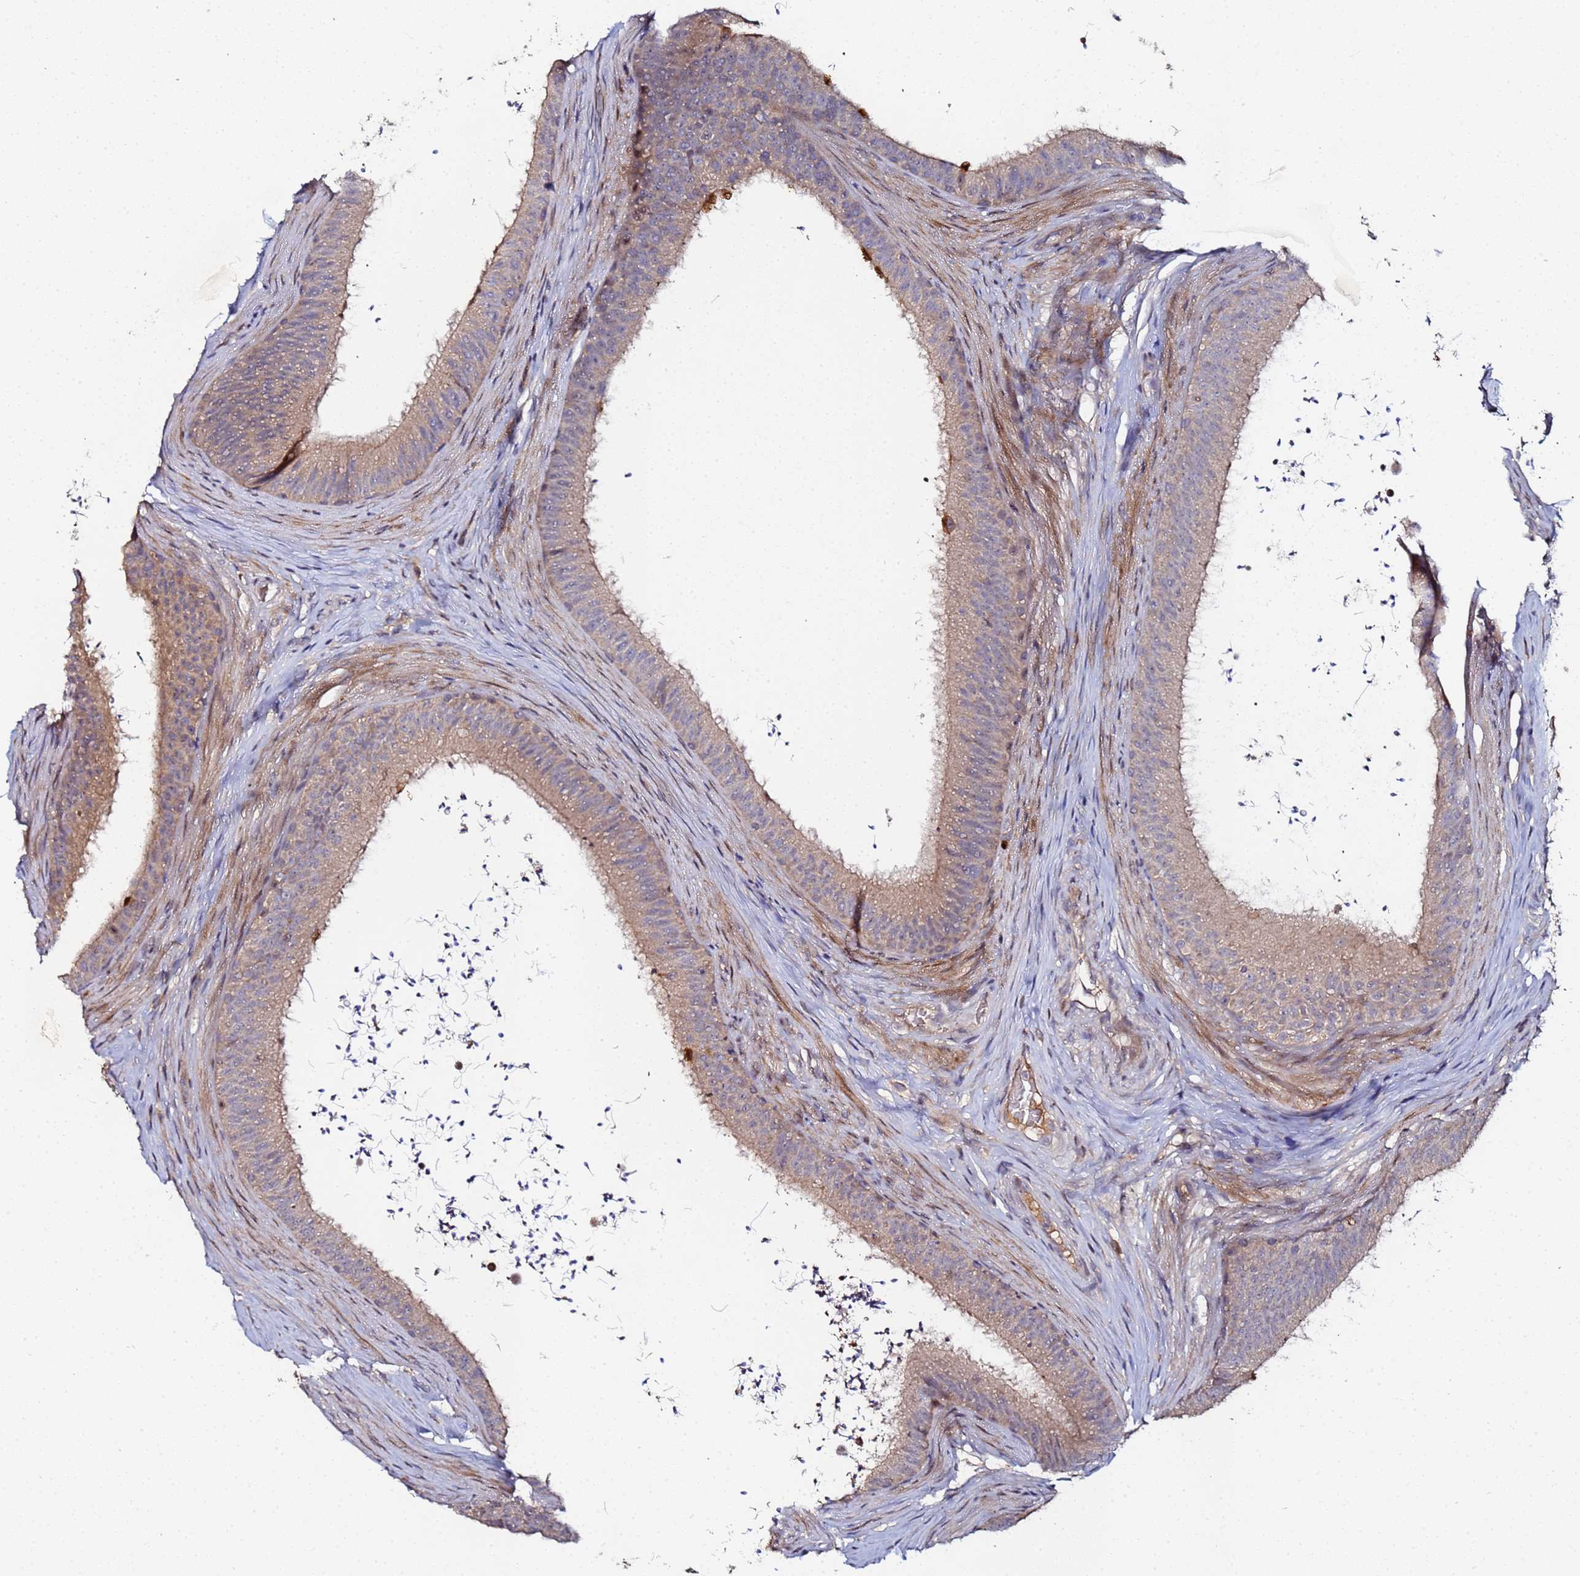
{"staining": {"intensity": "weak", "quantity": "25%-75%", "location": "cytoplasmic/membranous"}, "tissue": "epididymis", "cell_type": "Glandular cells", "image_type": "normal", "snomed": [{"axis": "morphology", "description": "Normal tissue, NOS"}, {"axis": "topography", "description": "Testis"}, {"axis": "topography", "description": "Epididymis"}], "caption": "Immunohistochemistry (DAB) staining of normal epididymis shows weak cytoplasmic/membranous protein positivity in about 25%-75% of glandular cells.", "gene": "OSER1", "patient": {"sex": "male", "age": 41}}